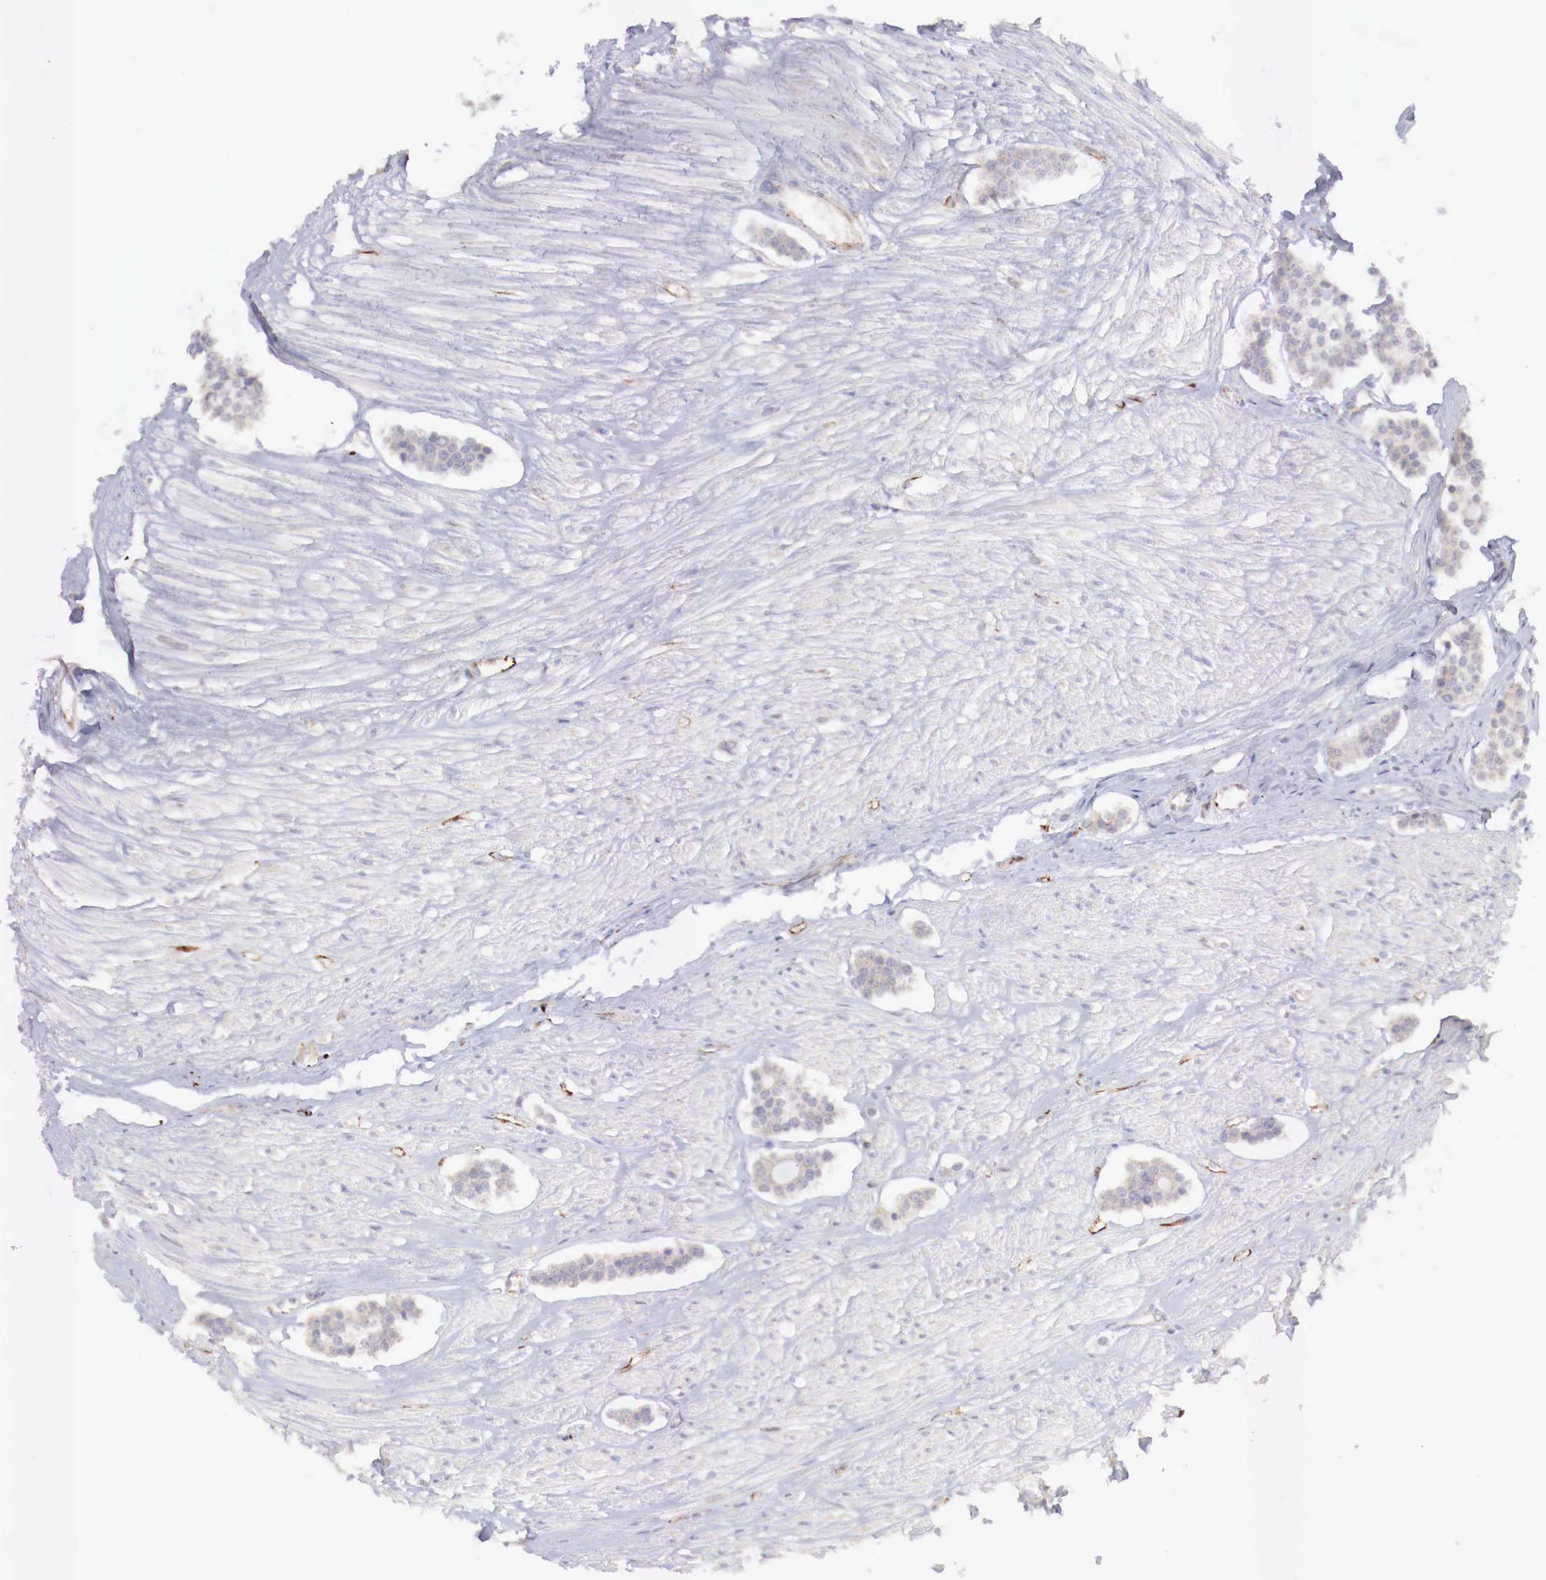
{"staining": {"intensity": "negative", "quantity": "none", "location": "none"}, "tissue": "carcinoid", "cell_type": "Tumor cells", "image_type": "cancer", "snomed": [{"axis": "morphology", "description": "Carcinoid, malignant, NOS"}, {"axis": "topography", "description": "Small intestine"}], "caption": "There is no significant positivity in tumor cells of carcinoid.", "gene": "WT1", "patient": {"sex": "male", "age": 60}}